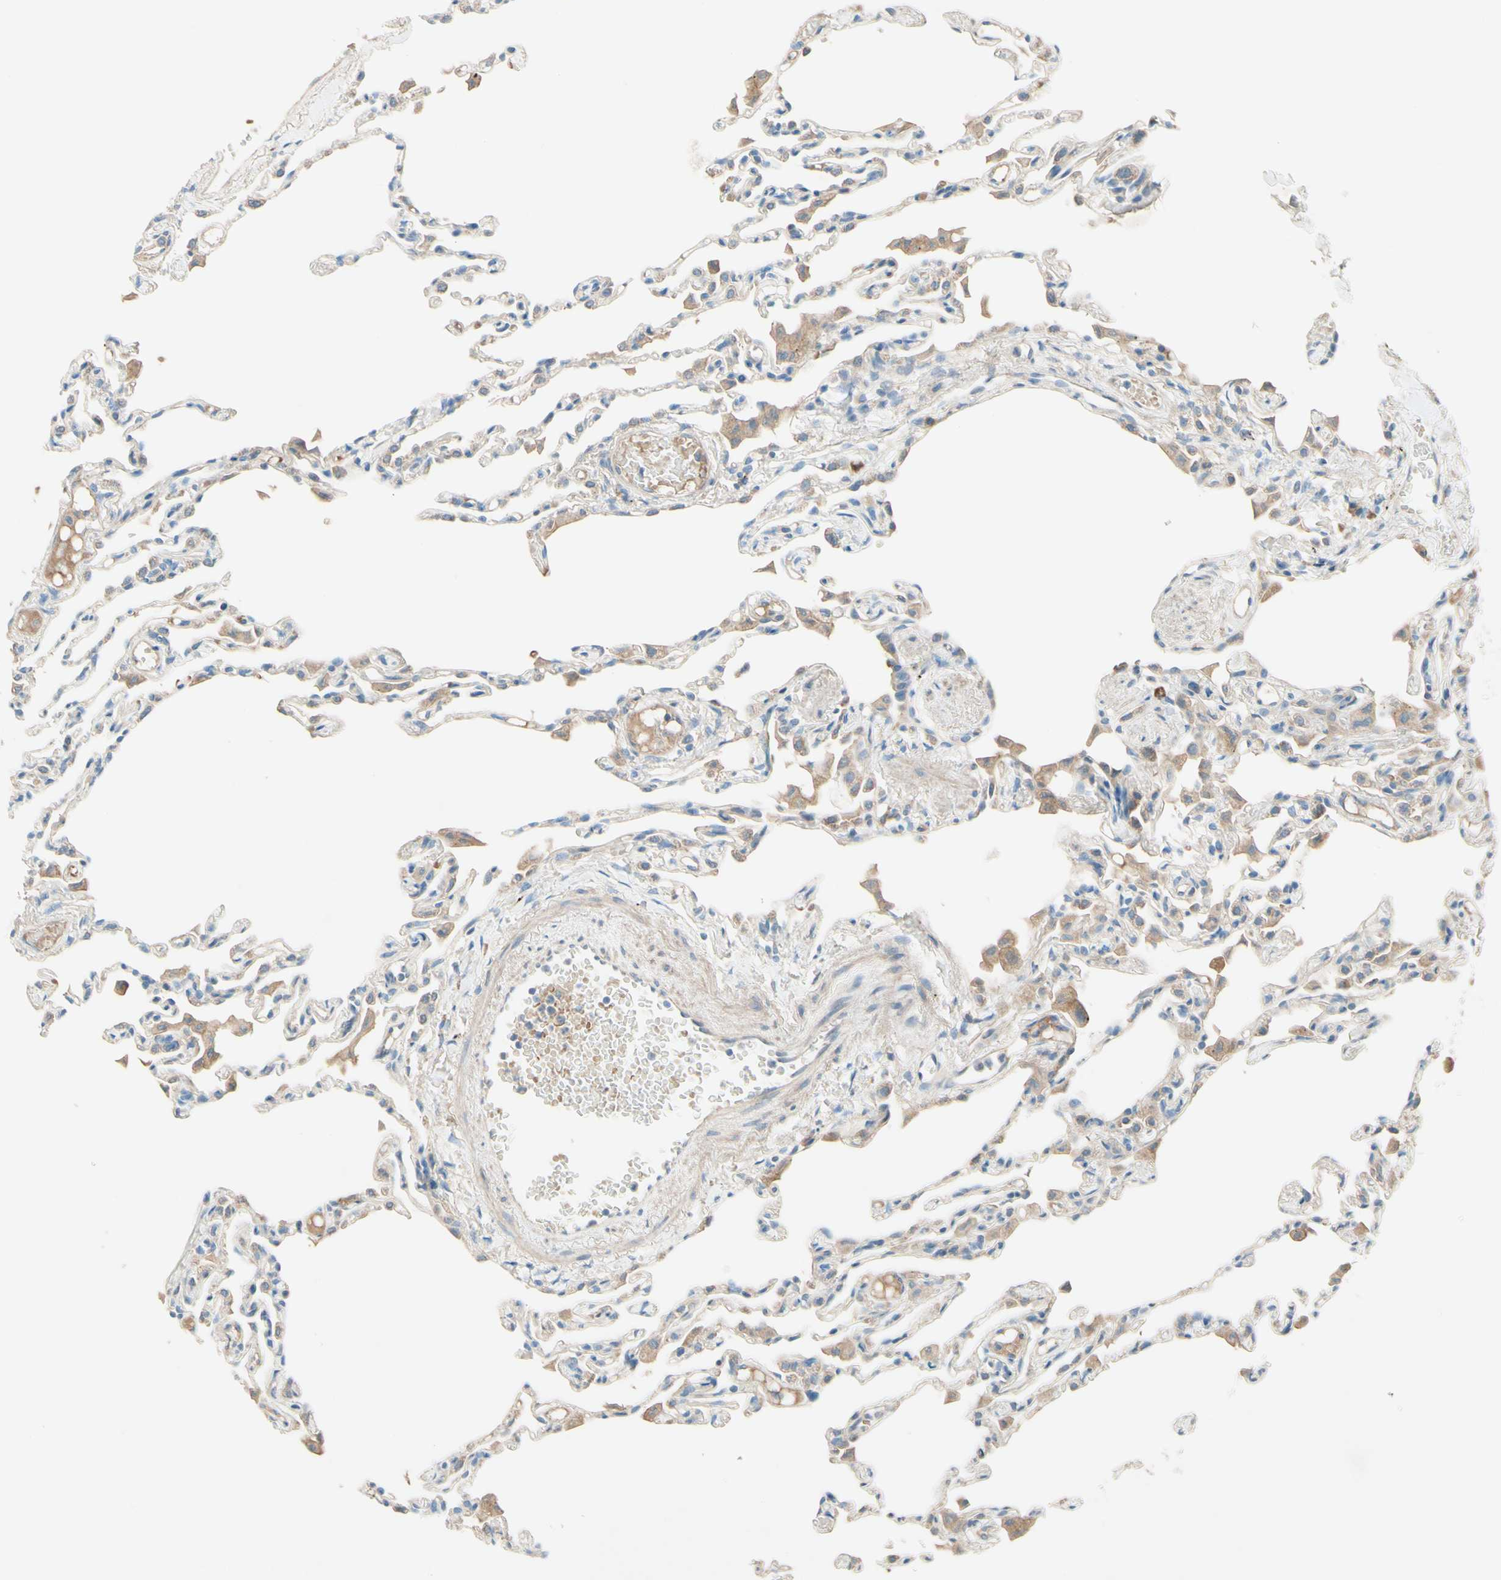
{"staining": {"intensity": "weak", "quantity": "25%-75%", "location": "cytoplasmic/membranous"}, "tissue": "lung", "cell_type": "Alveolar cells", "image_type": "normal", "snomed": [{"axis": "morphology", "description": "Normal tissue, NOS"}, {"axis": "topography", "description": "Lung"}], "caption": "Lung was stained to show a protein in brown. There is low levels of weak cytoplasmic/membranous expression in about 25%-75% of alveolar cells. The protein is stained brown, and the nuclei are stained in blue (DAB IHC with brightfield microscopy, high magnification).", "gene": "IL2", "patient": {"sex": "female", "age": 49}}